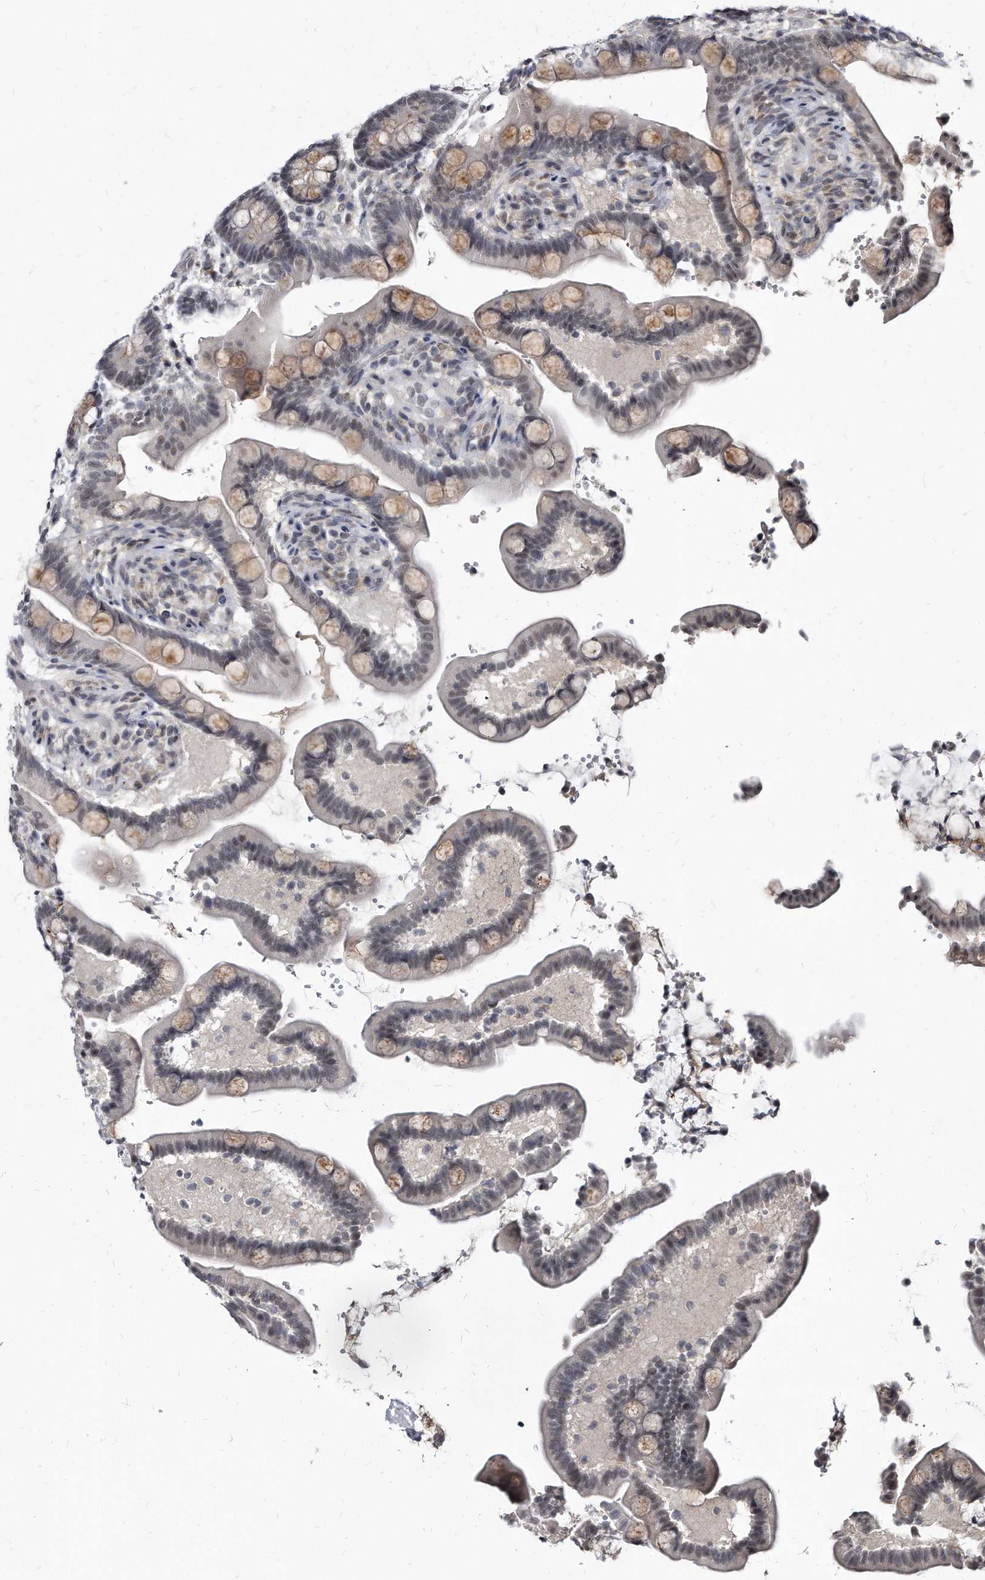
{"staining": {"intensity": "weak", "quantity": ">75%", "location": "nuclear"}, "tissue": "colon", "cell_type": "Endothelial cells", "image_type": "normal", "snomed": [{"axis": "morphology", "description": "Normal tissue, NOS"}, {"axis": "topography", "description": "Smooth muscle"}, {"axis": "topography", "description": "Colon"}], "caption": "A brown stain shows weak nuclear staining of a protein in endothelial cells of benign human colon.", "gene": "KLHDC3", "patient": {"sex": "male", "age": 73}}